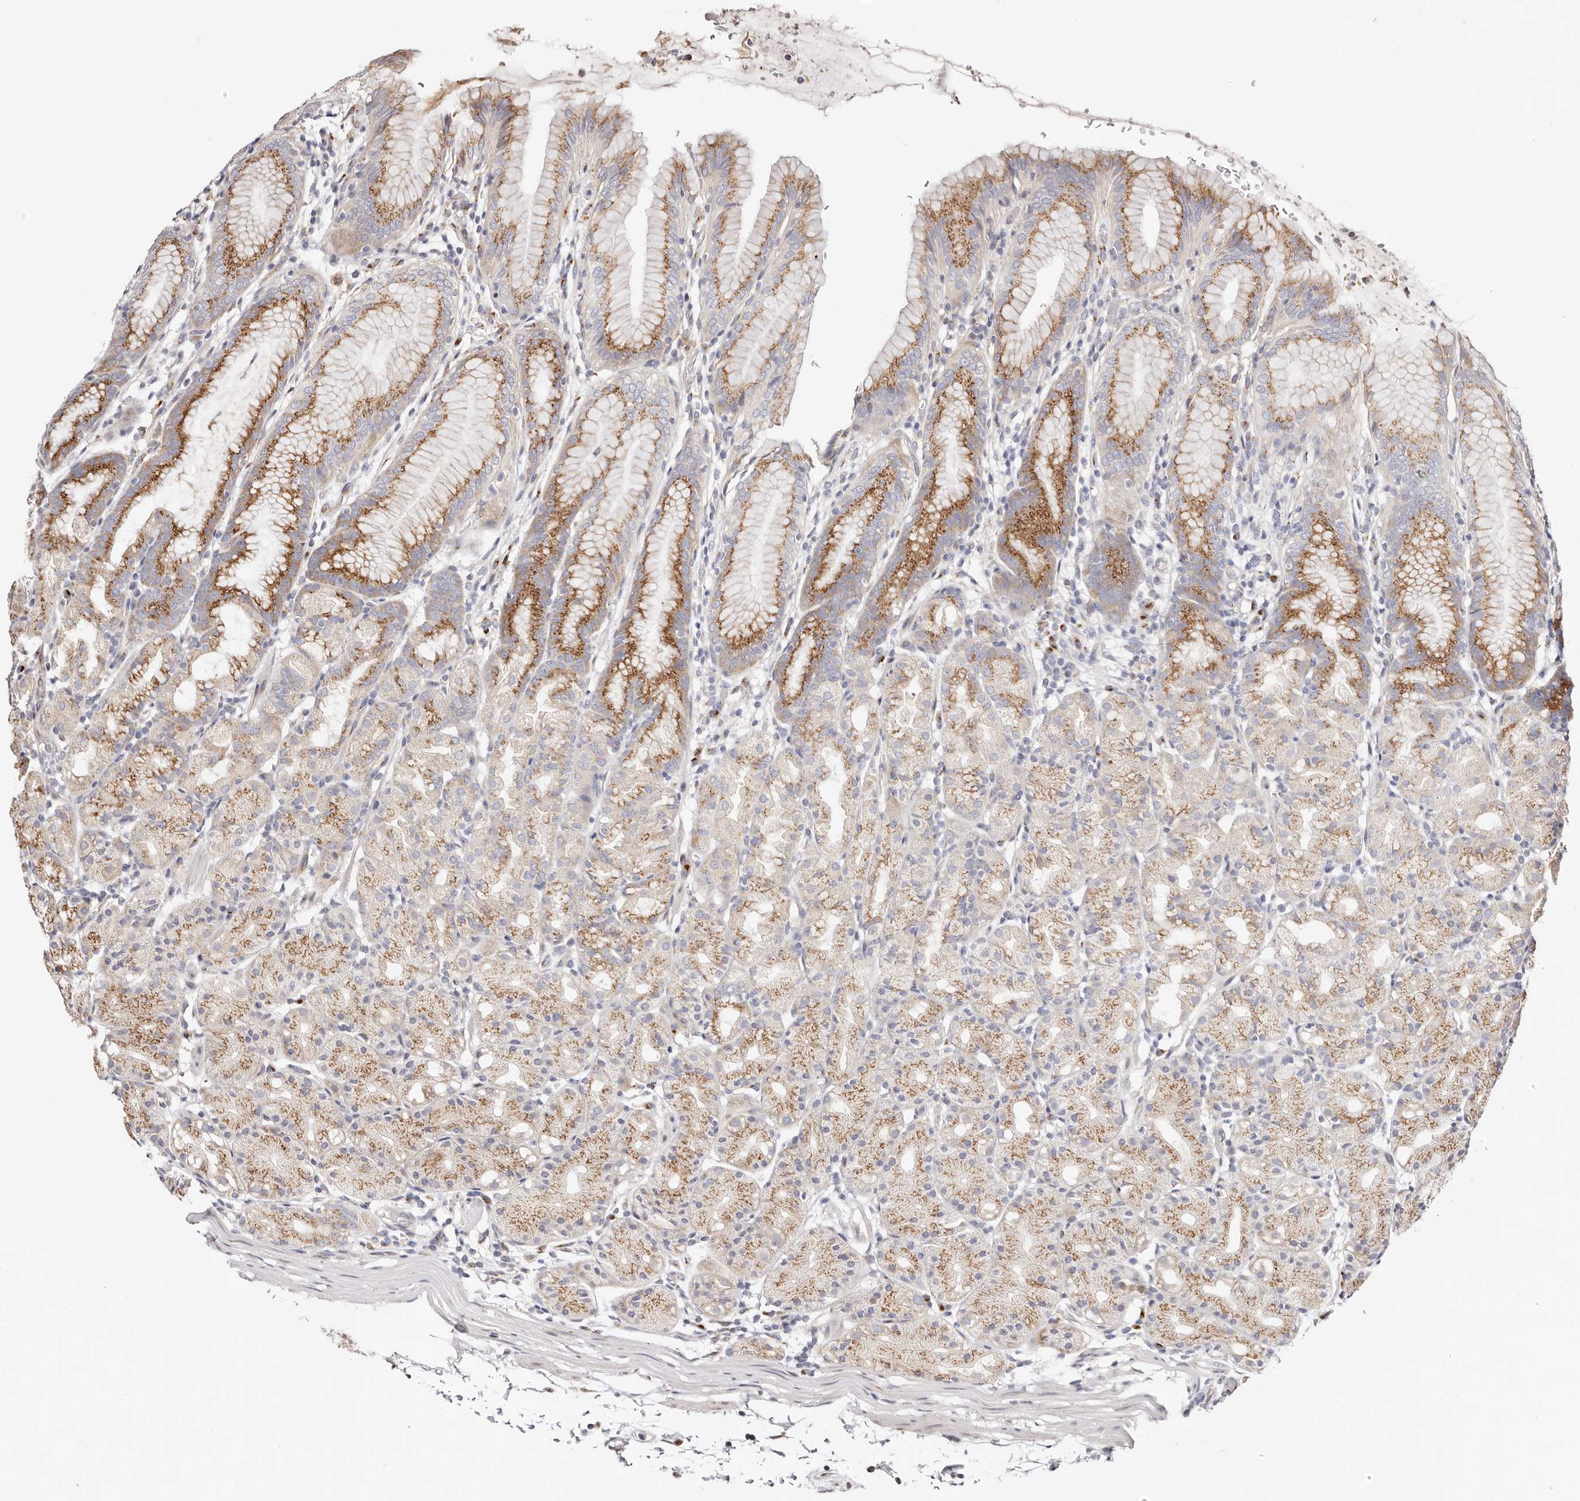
{"staining": {"intensity": "moderate", "quantity": "25%-75%", "location": "cytoplasmic/membranous"}, "tissue": "stomach", "cell_type": "Glandular cells", "image_type": "normal", "snomed": [{"axis": "morphology", "description": "Normal tissue, NOS"}, {"axis": "topography", "description": "Stomach, upper"}], "caption": "Human stomach stained with a brown dye shows moderate cytoplasmic/membranous positive expression in about 25%-75% of glandular cells.", "gene": "MAPK6", "patient": {"sex": "male", "age": 48}}